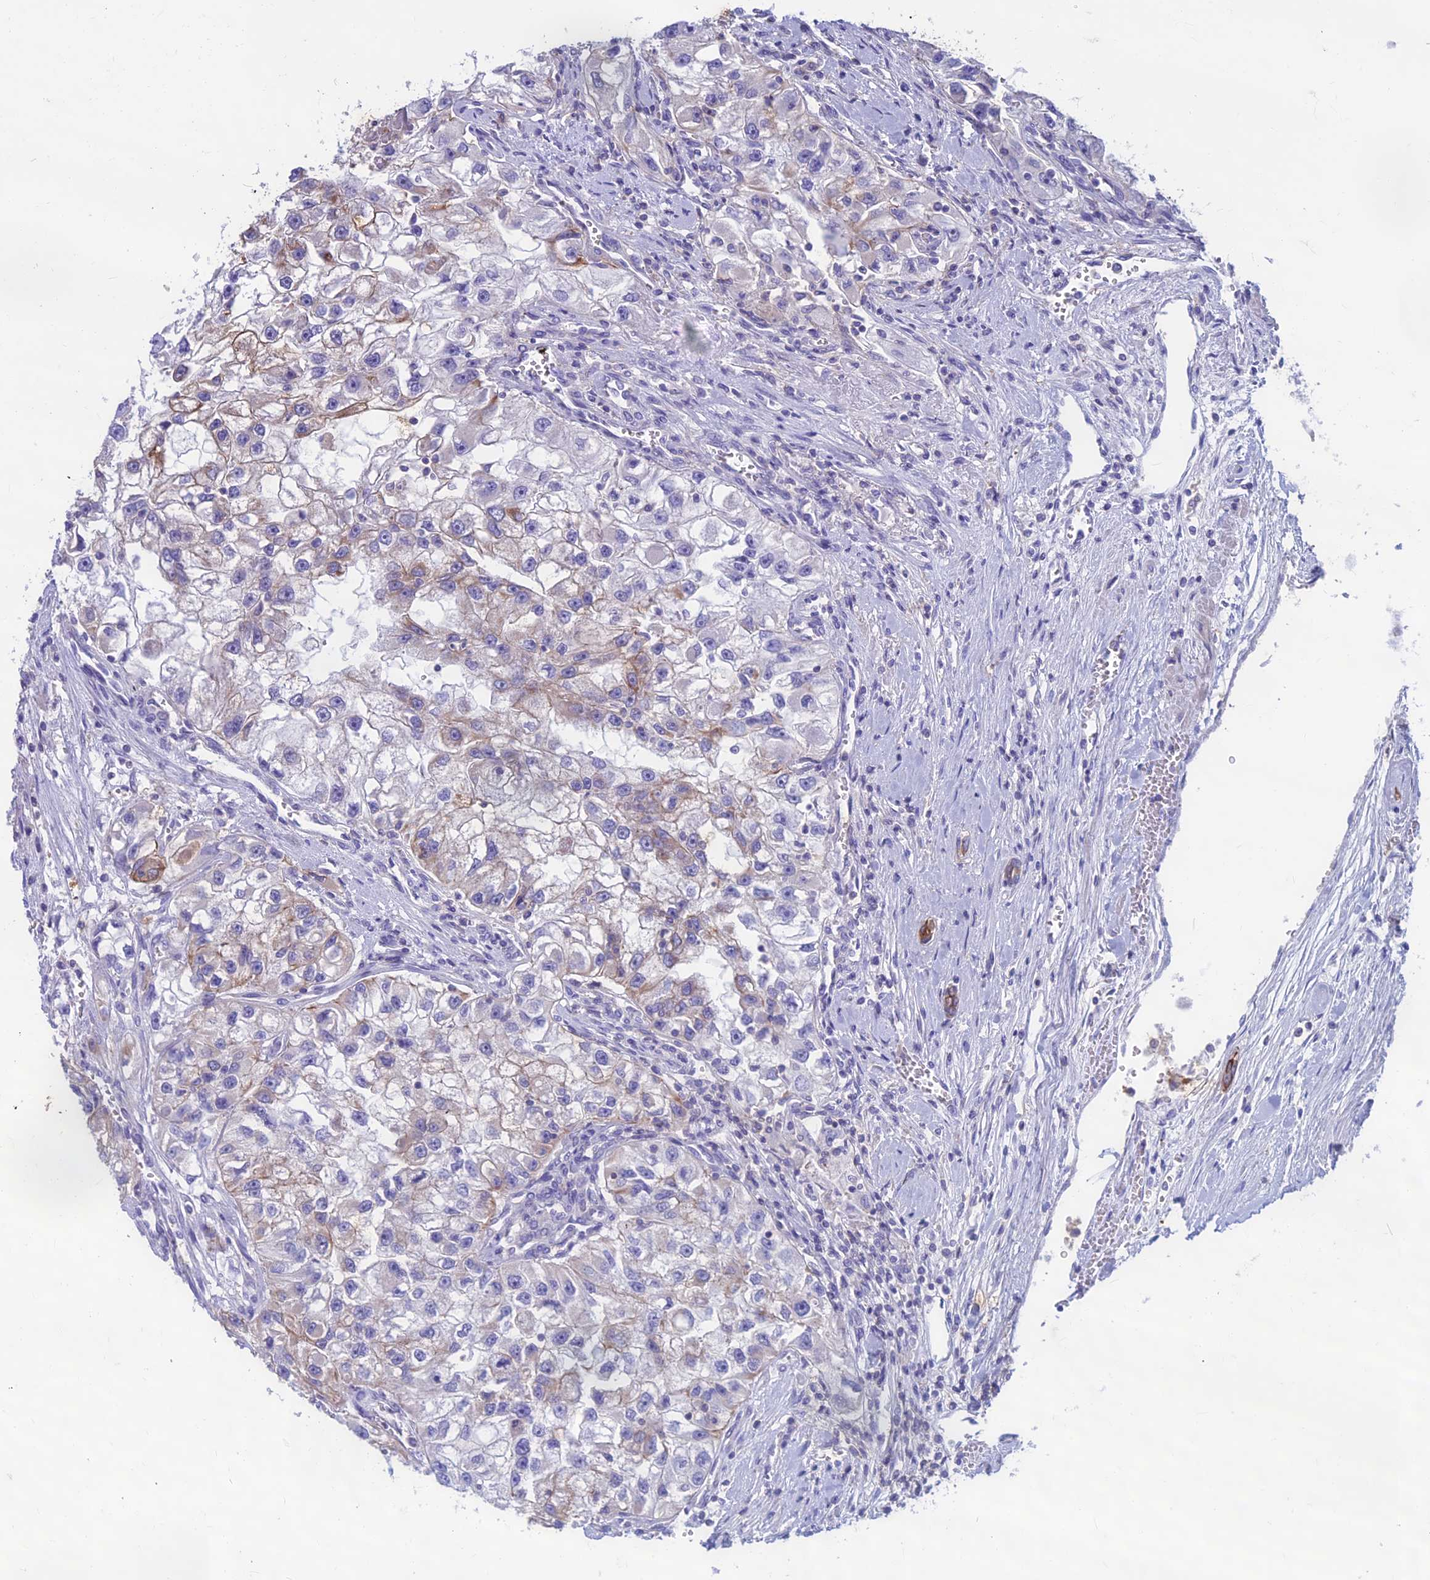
{"staining": {"intensity": "moderate", "quantity": "<25%", "location": "cytoplasmic/membranous"}, "tissue": "renal cancer", "cell_type": "Tumor cells", "image_type": "cancer", "snomed": [{"axis": "morphology", "description": "Adenocarcinoma, NOS"}, {"axis": "topography", "description": "Kidney"}], "caption": "Human adenocarcinoma (renal) stained for a protein (brown) exhibits moderate cytoplasmic/membranous positive expression in about <25% of tumor cells.", "gene": "CDAN1", "patient": {"sex": "male", "age": 63}}